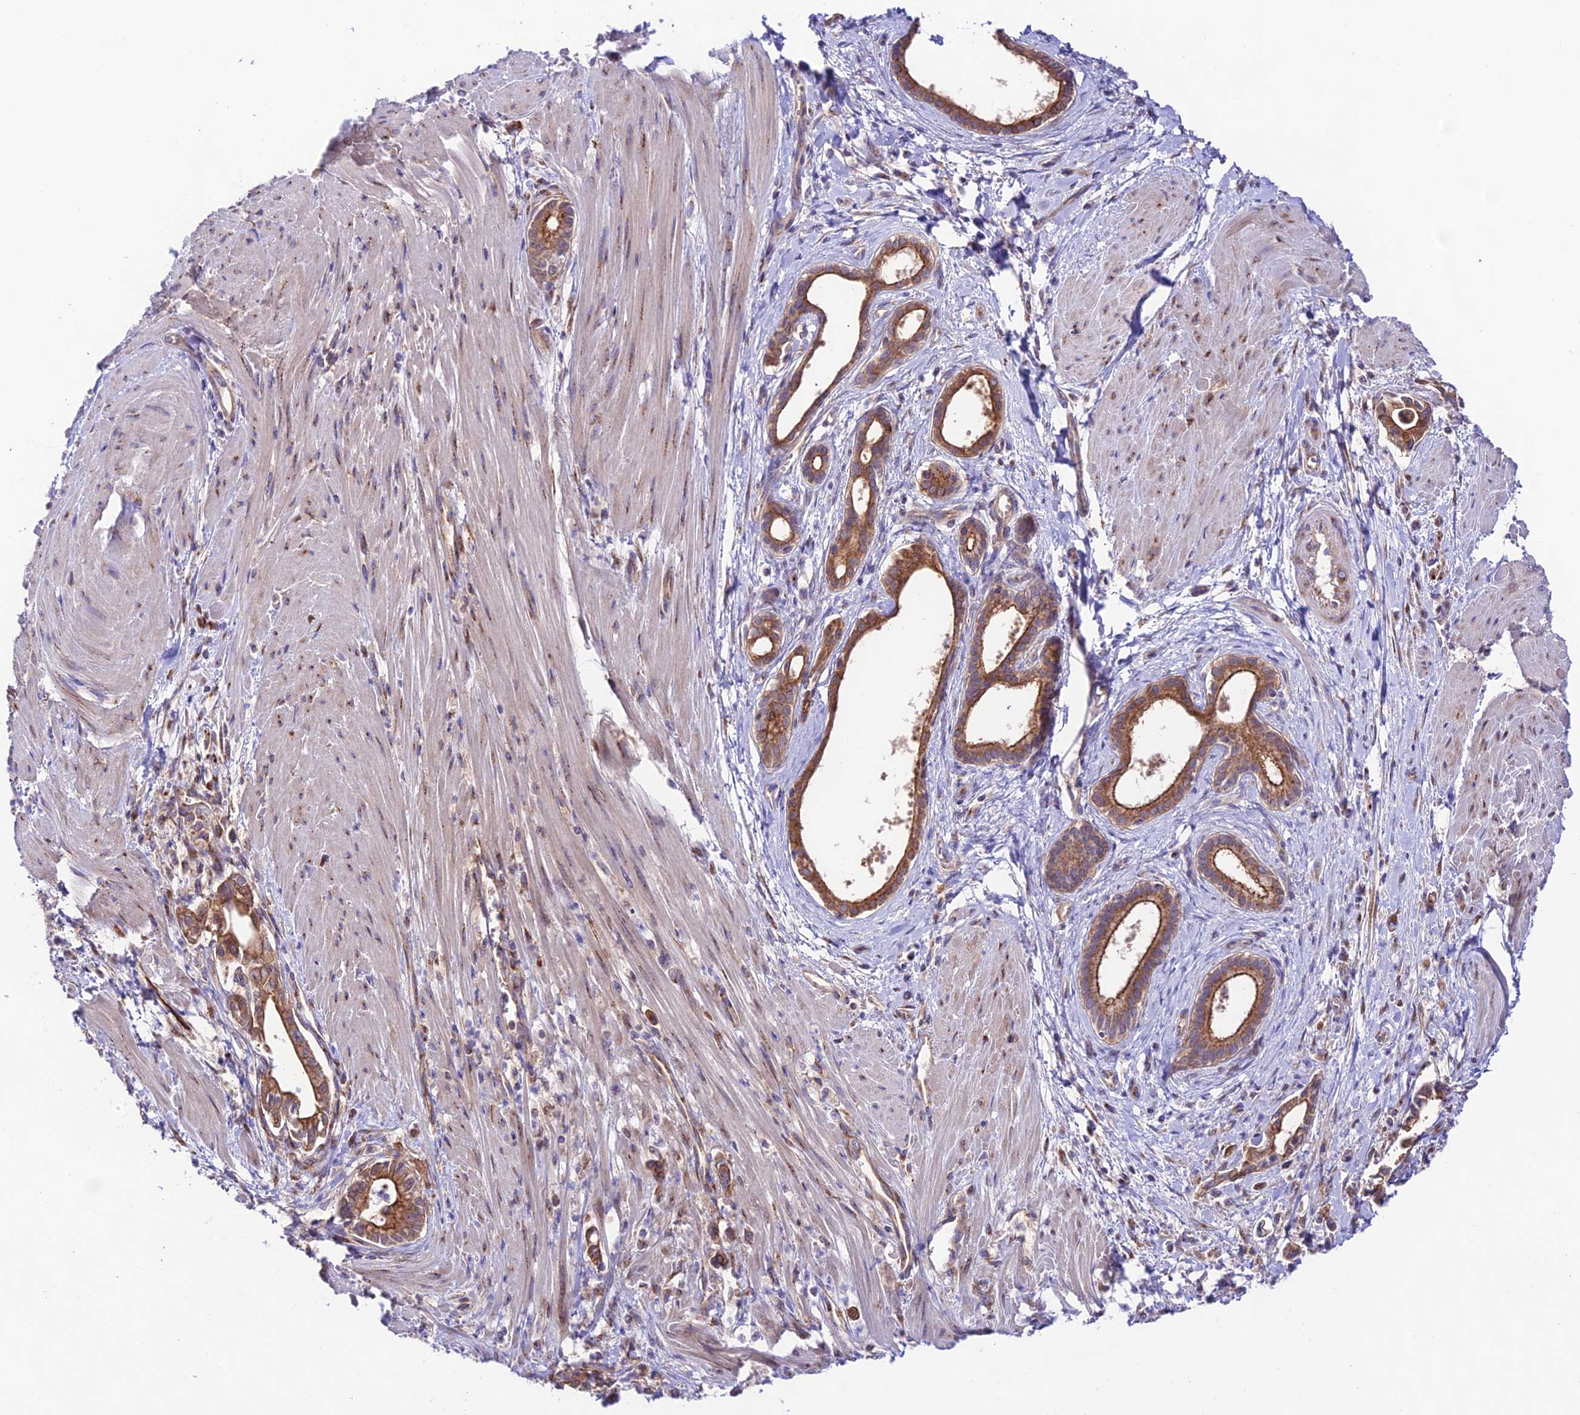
{"staining": {"intensity": "strong", "quantity": ">75%", "location": "cytoplasmic/membranous"}, "tissue": "pancreatic cancer", "cell_type": "Tumor cells", "image_type": "cancer", "snomed": [{"axis": "morphology", "description": "Adenocarcinoma, NOS"}, {"axis": "topography", "description": "Pancreas"}], "caption": "Pancreatic cancer stained for a protein displays strong cytoplasmic/membranous positivity in tumor cells. (DAB IHC with brightfield microscopy, high magnification).", "gene": "LACTB2", "patient": {"sex": "male", "age": 78}}